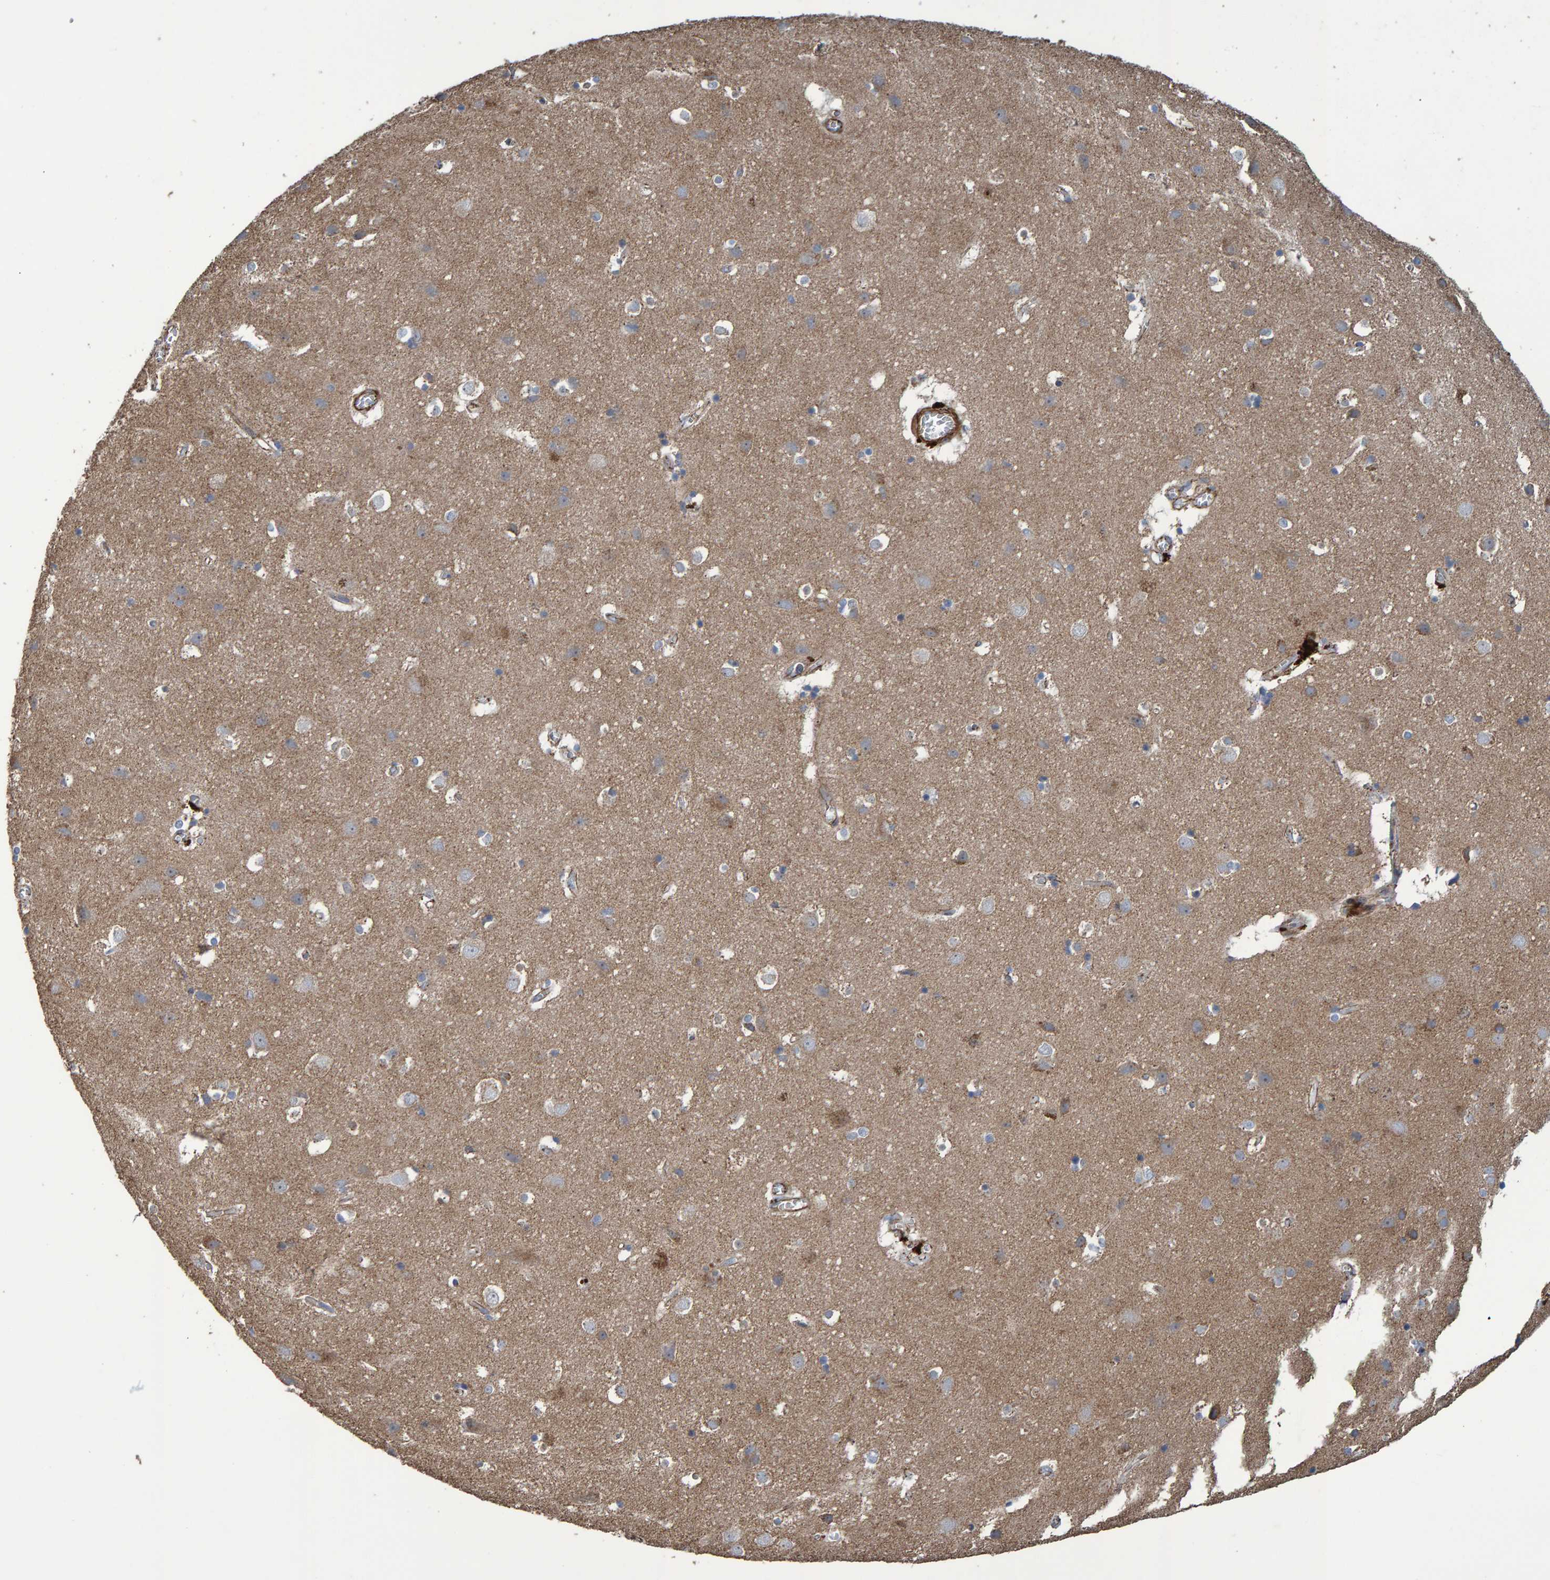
{"staining": {"intensity": "moderate", "quantity": "25%-75%", "location": "cytoplasmic/membranous"}, "tissue": "cerebral cortex", "cell_type": "Endothelial cells", "image_type": "normal", "snomed": [{"axis": "morphology", "description": "Normal tissue, NOS"}, {"axis": "topography", "description": "Cerebral cortex"}], "caption": "Cerebral cortex stained with immunohistochemistry demonstrates moderate cytoplasmic/membranous positivity in about 25%-75% of endothelial cells. (IHC, brightfield microscopy, high magnification).", "gene": "SLIT2", "patient": {"sex": "male", "age": 54}}